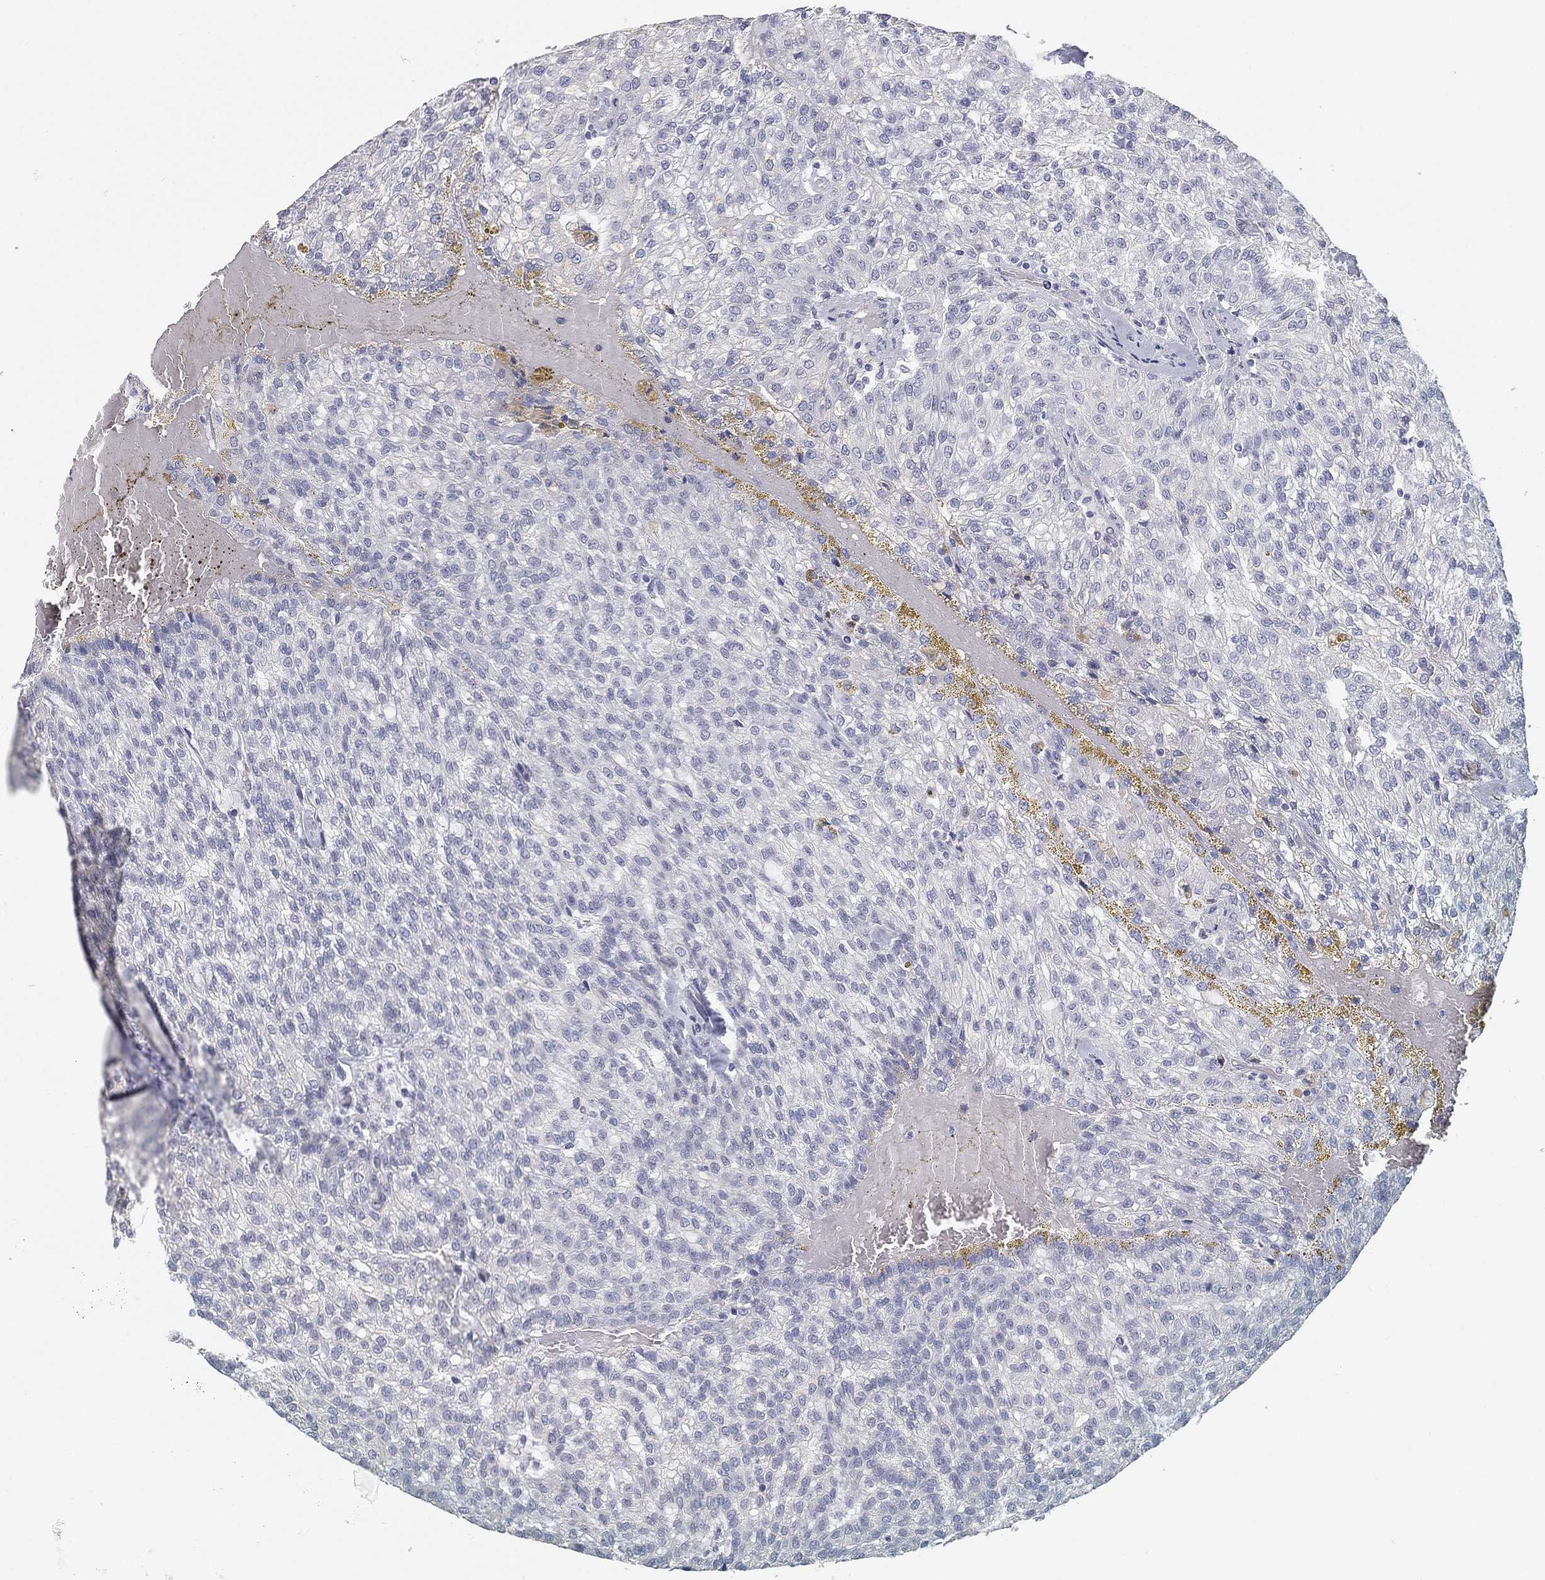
{"staining": {"intensity": "negative", "quantity": "none", "location": "none"}, "tissue": "renal cancer", "cell_type": "Tumor cells", "image_type": "cancer", "snomed": [{"axis": "morphology", "description": "Adenocarcinoma, NOS"}, {"axis": "topography", "description": "Kidney"}], "caption": "A high-resolution histopathology image shows IHC staining of adenocarcinoma (renal), which exhibits no significant staining in tumor cells.", "gene": "GPR61", "patient": {"sex": "male", "age": 63}}